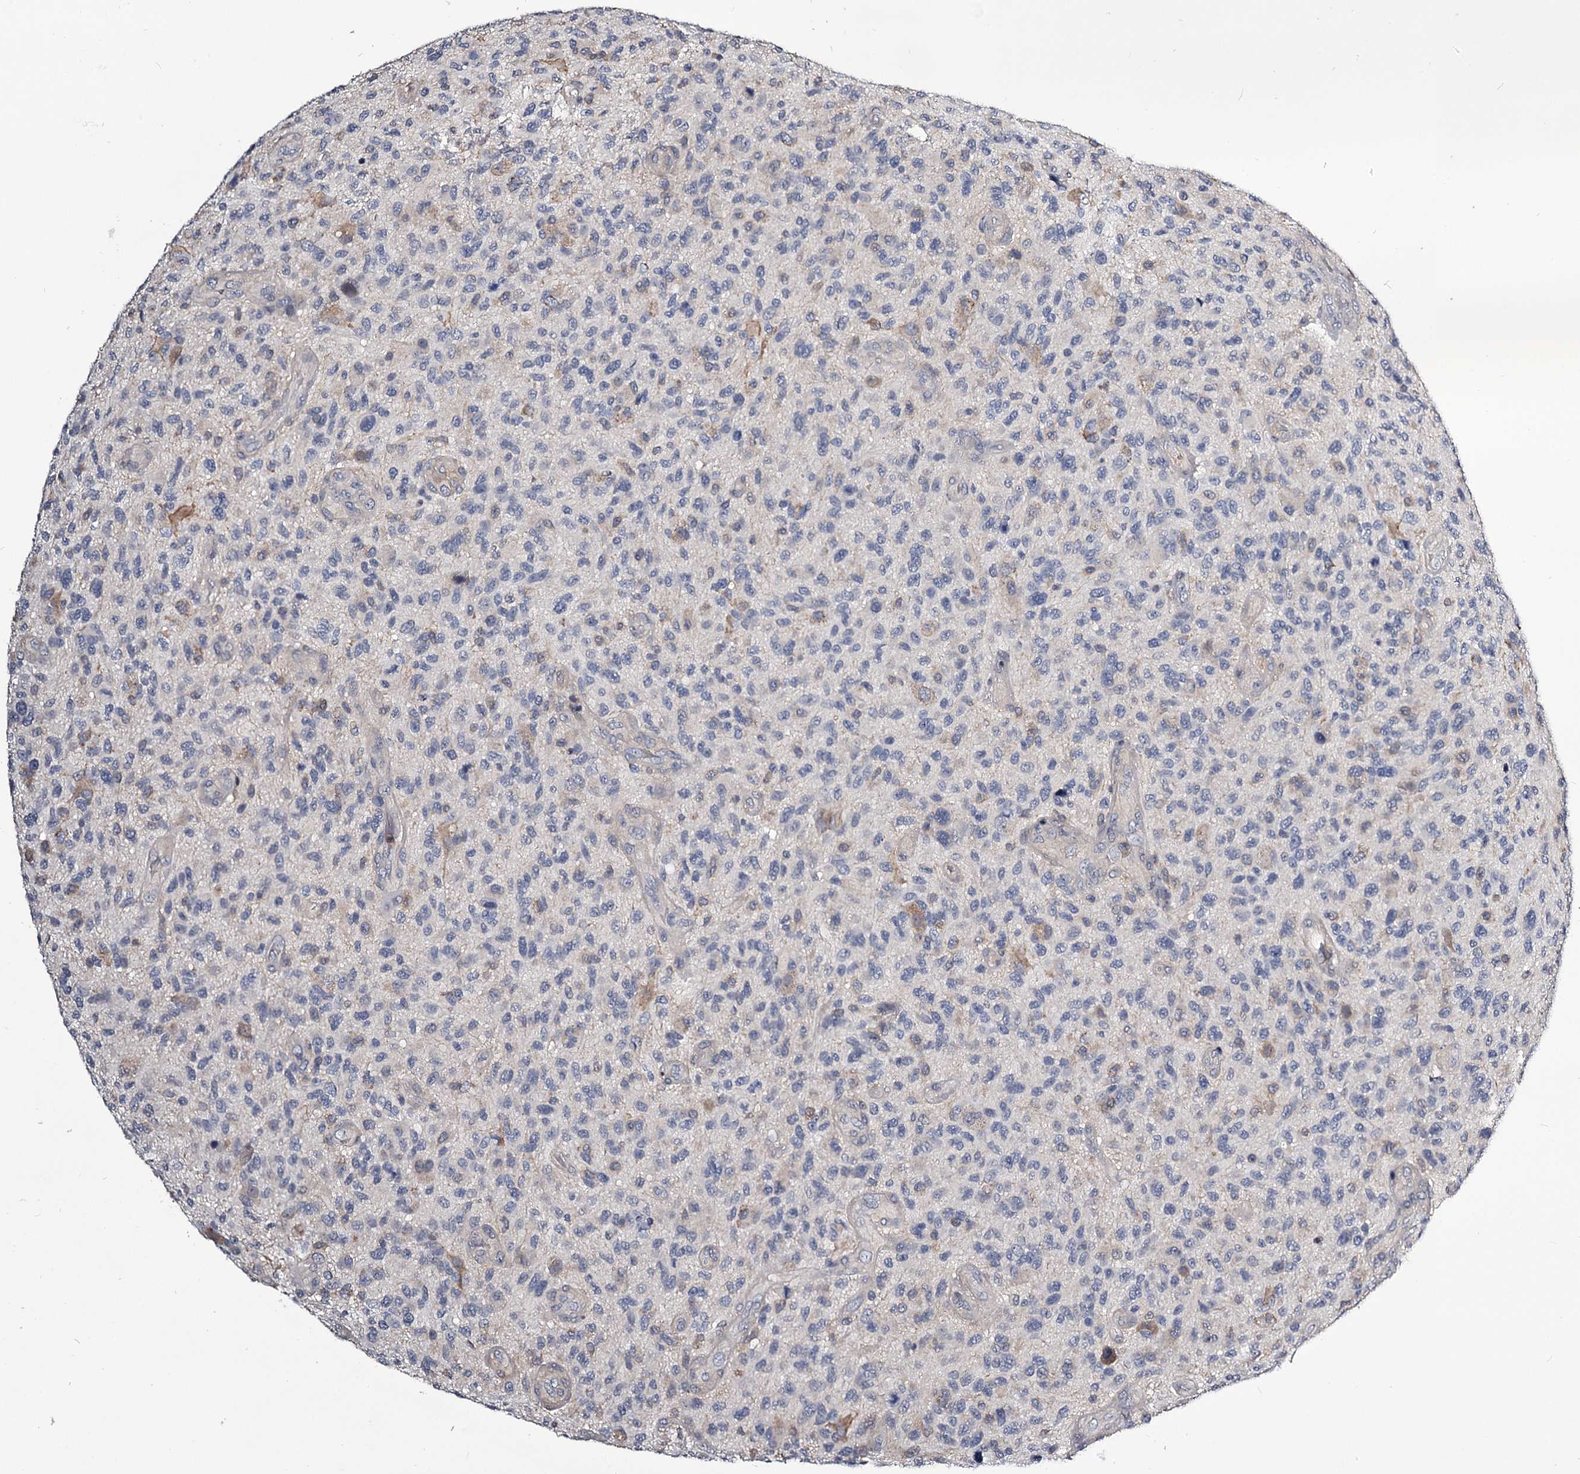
{"staining": {"intensity": "negative", "quantity": "none", "location": "none"}, "tissue": "glioma", "cell_type": "Tumor cells", "image_type": "cancer", "snomed": [{"axis": "morphology", "description": "Glioma, malignant, High grade"}, {"axis": "topography", "description": "Brain"}], "caption": "IHC of glioma demonstrates no staining in tumor cells. Nuclei are stained in blue.", "gene": "GSTO1", "patient": {"sex": "male", "age": 47}}